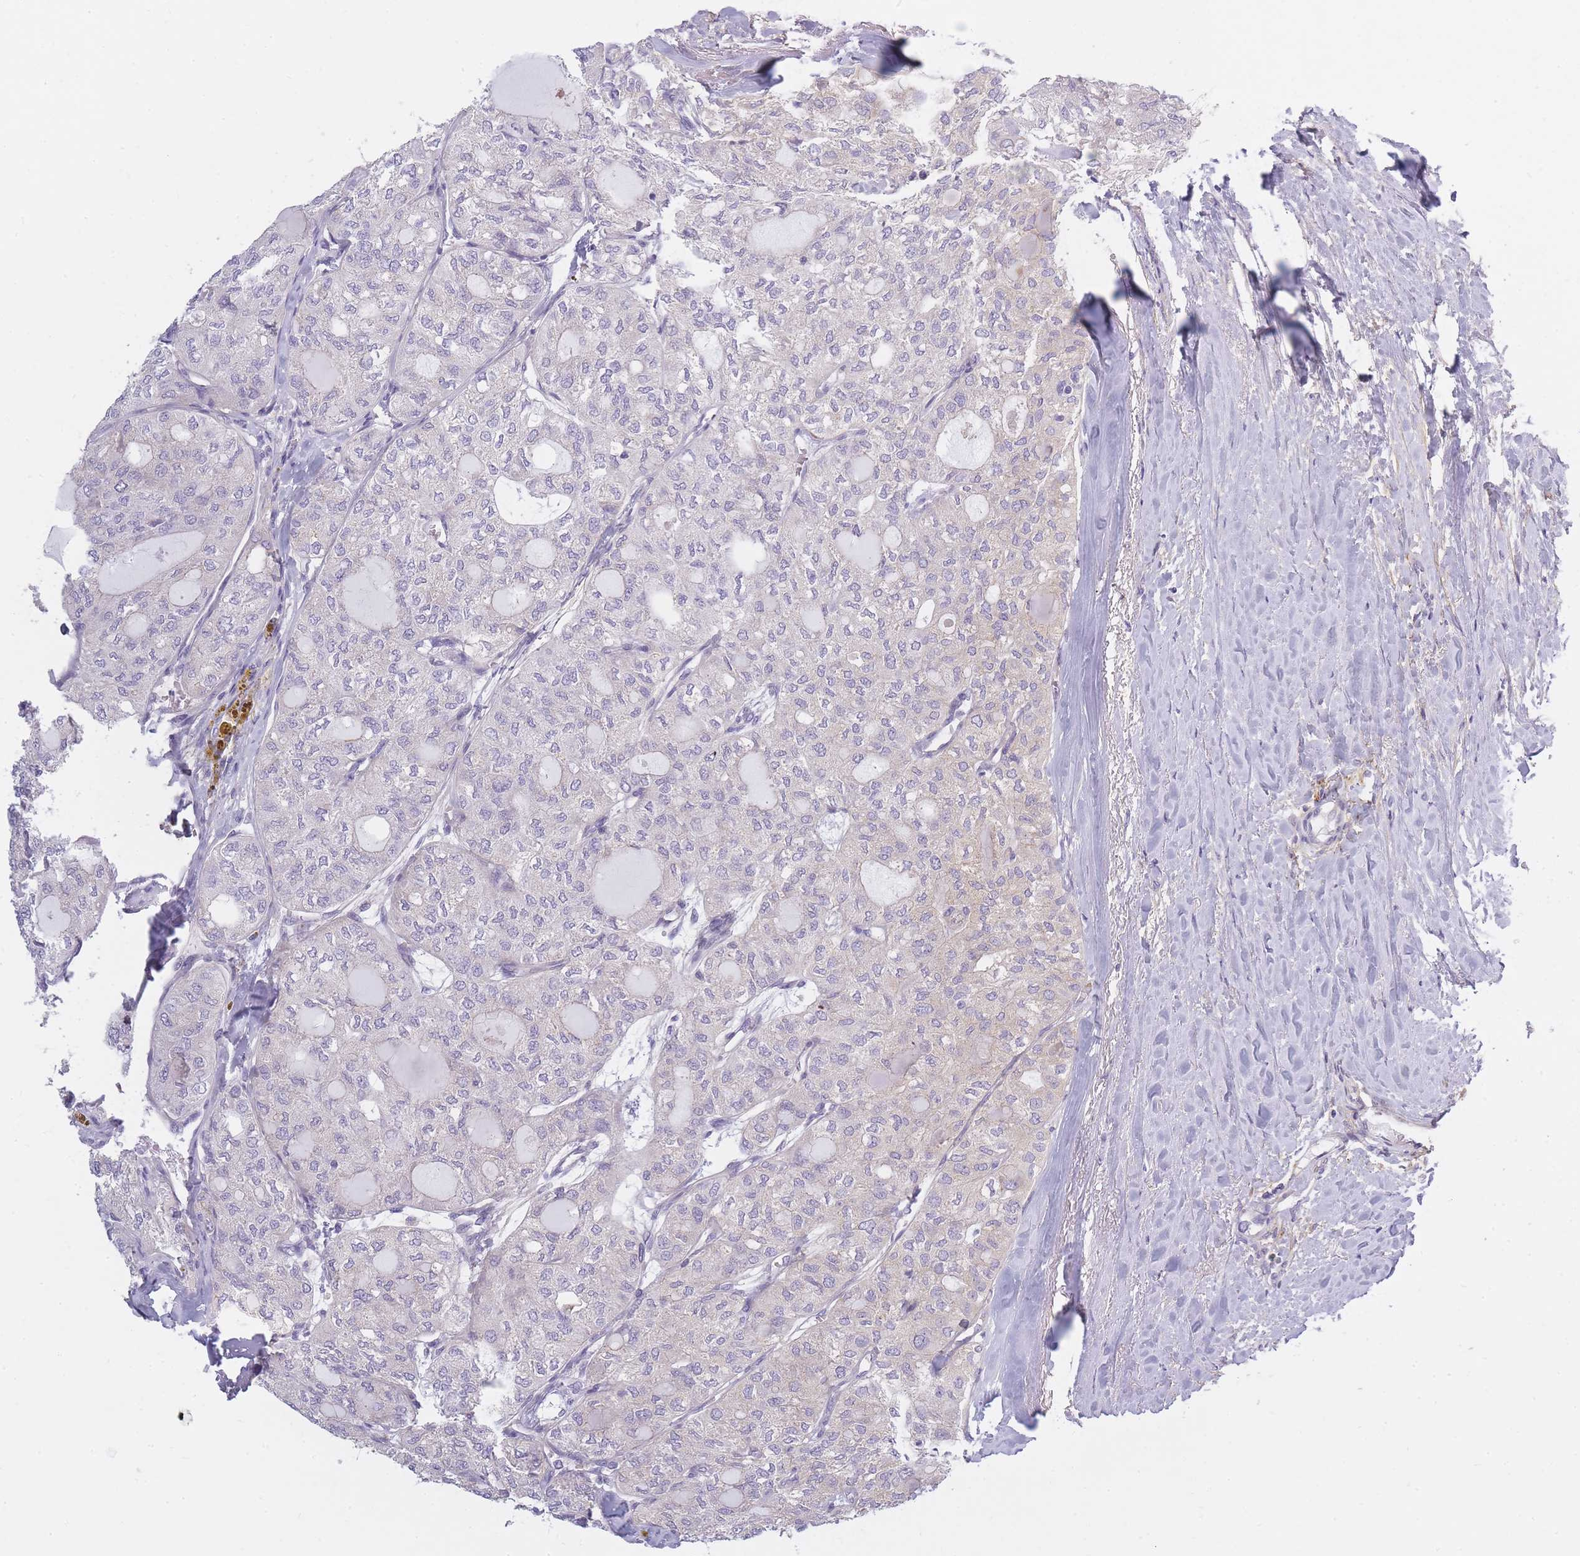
{"staining": {"intensity": "negative", "quantity": "none", "location": "none"}, "tissue": "thyroid cancer", "cell_type": "Tumor cells", "image_type": "cancer", "snomed": [{"axis": "morphology", "description": "Follicular adenoma carcinoma, NOS"}, {"axis": "topography", "description": "Thyroid gland"}], "caption": "Immunohistochemistry (IHC) micrograph of neoplastic tissue: human thyroid cancer stained with DAB exhibits no significant protein expression in tumor cells.", "gene": "AP3M2", "patient": {"sex": "male", "age": 75}}